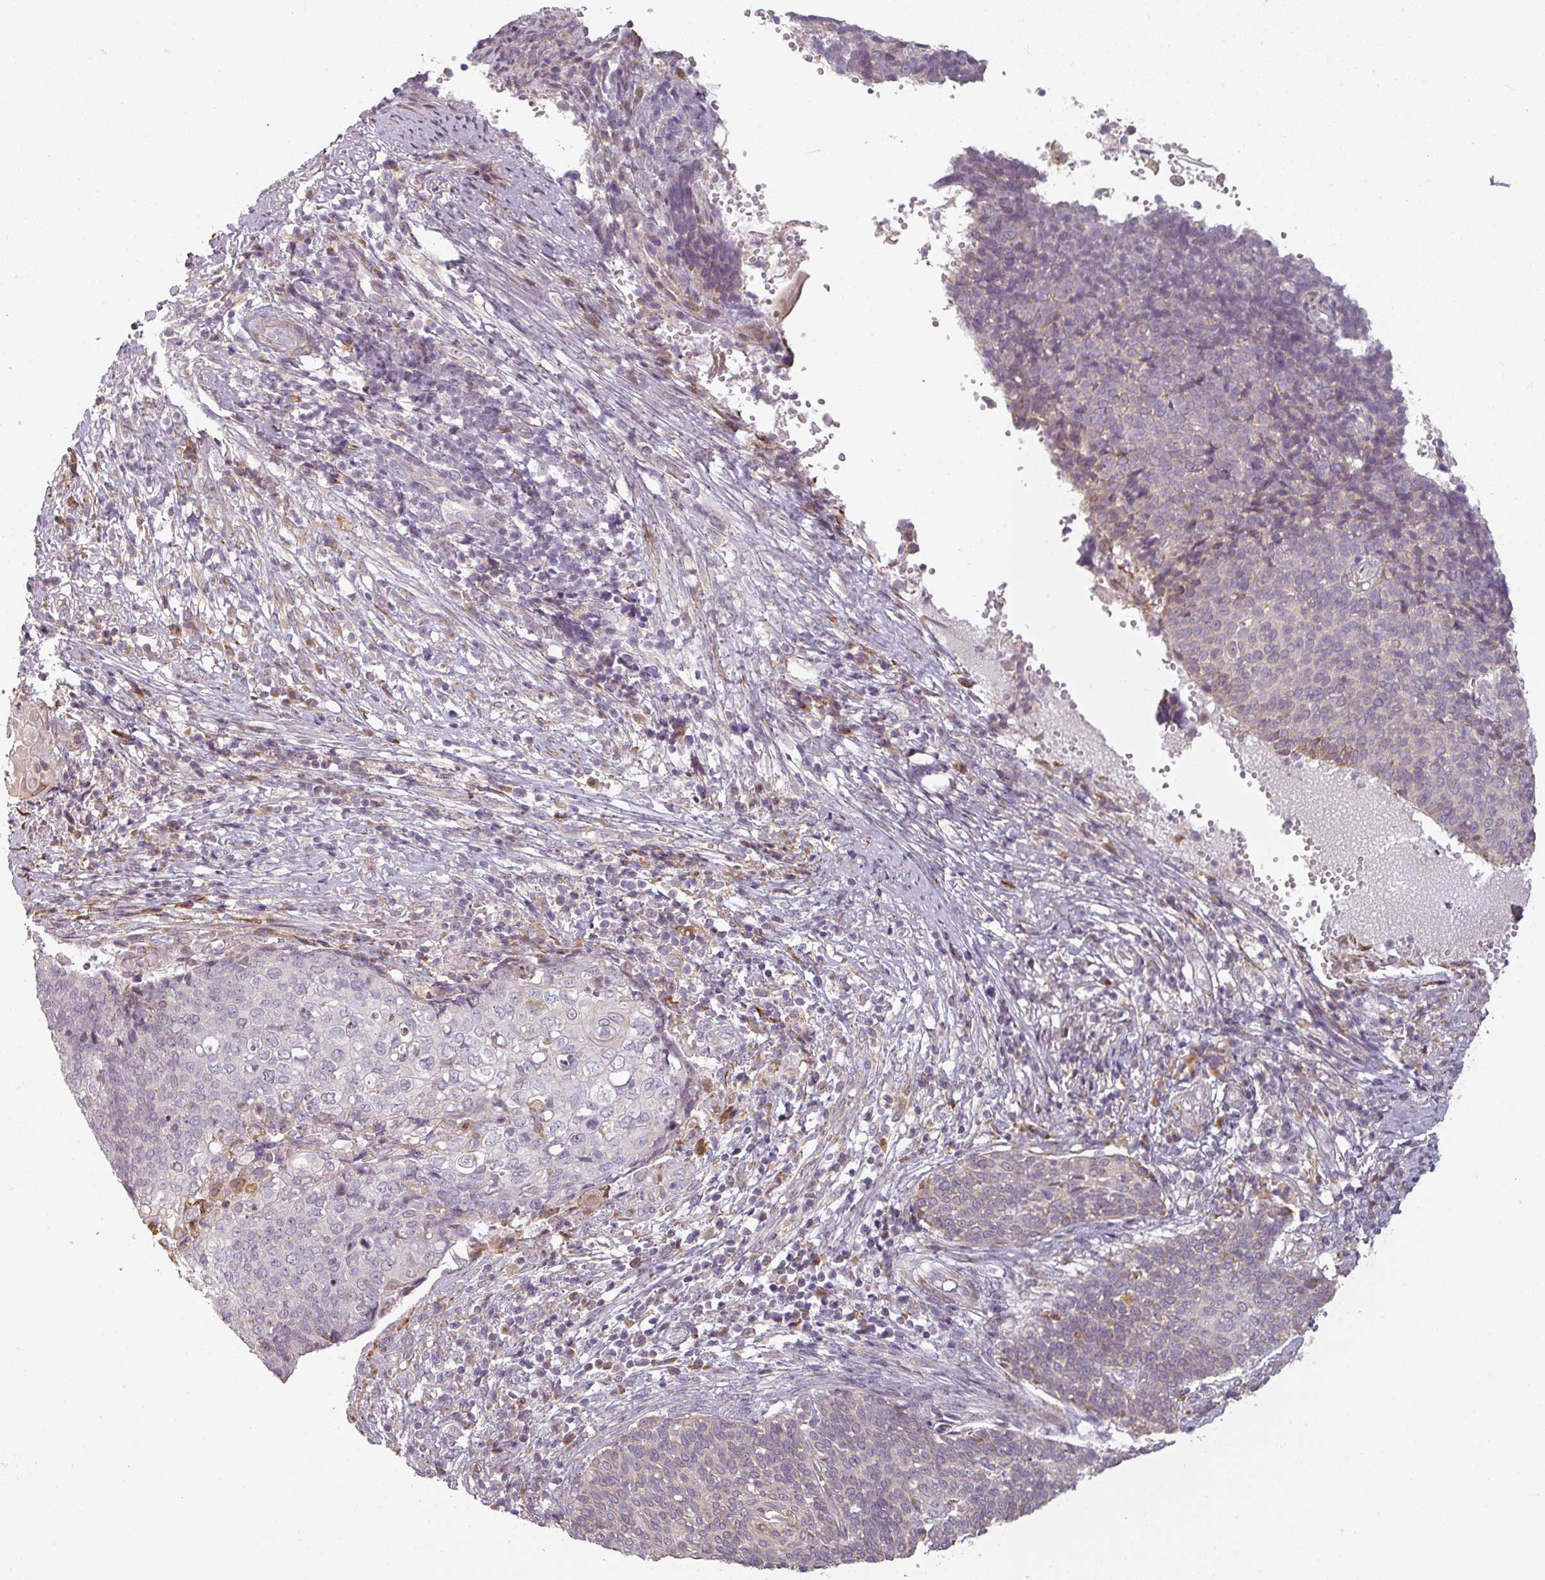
{"staining": {"intensity": "negative", "quantity": "none", "location": "none"}, "tissue": "cervical cancer", "cell_type": "Tumor cells", "image_type": "cancer", "snomed": [{"axis": "morphology", "description": "Squamous cell carcinoma, NOS"}, {"axis": "topography", "description": "Cervix"}], "caption": "DAB (3,3'-diaminobenzidine) immunohistochemical staining of cervical cancer reveals no significant staining in tumor cells.", "gene": "CCDC144A", "patient": {"sex": "female", "age": 39}}